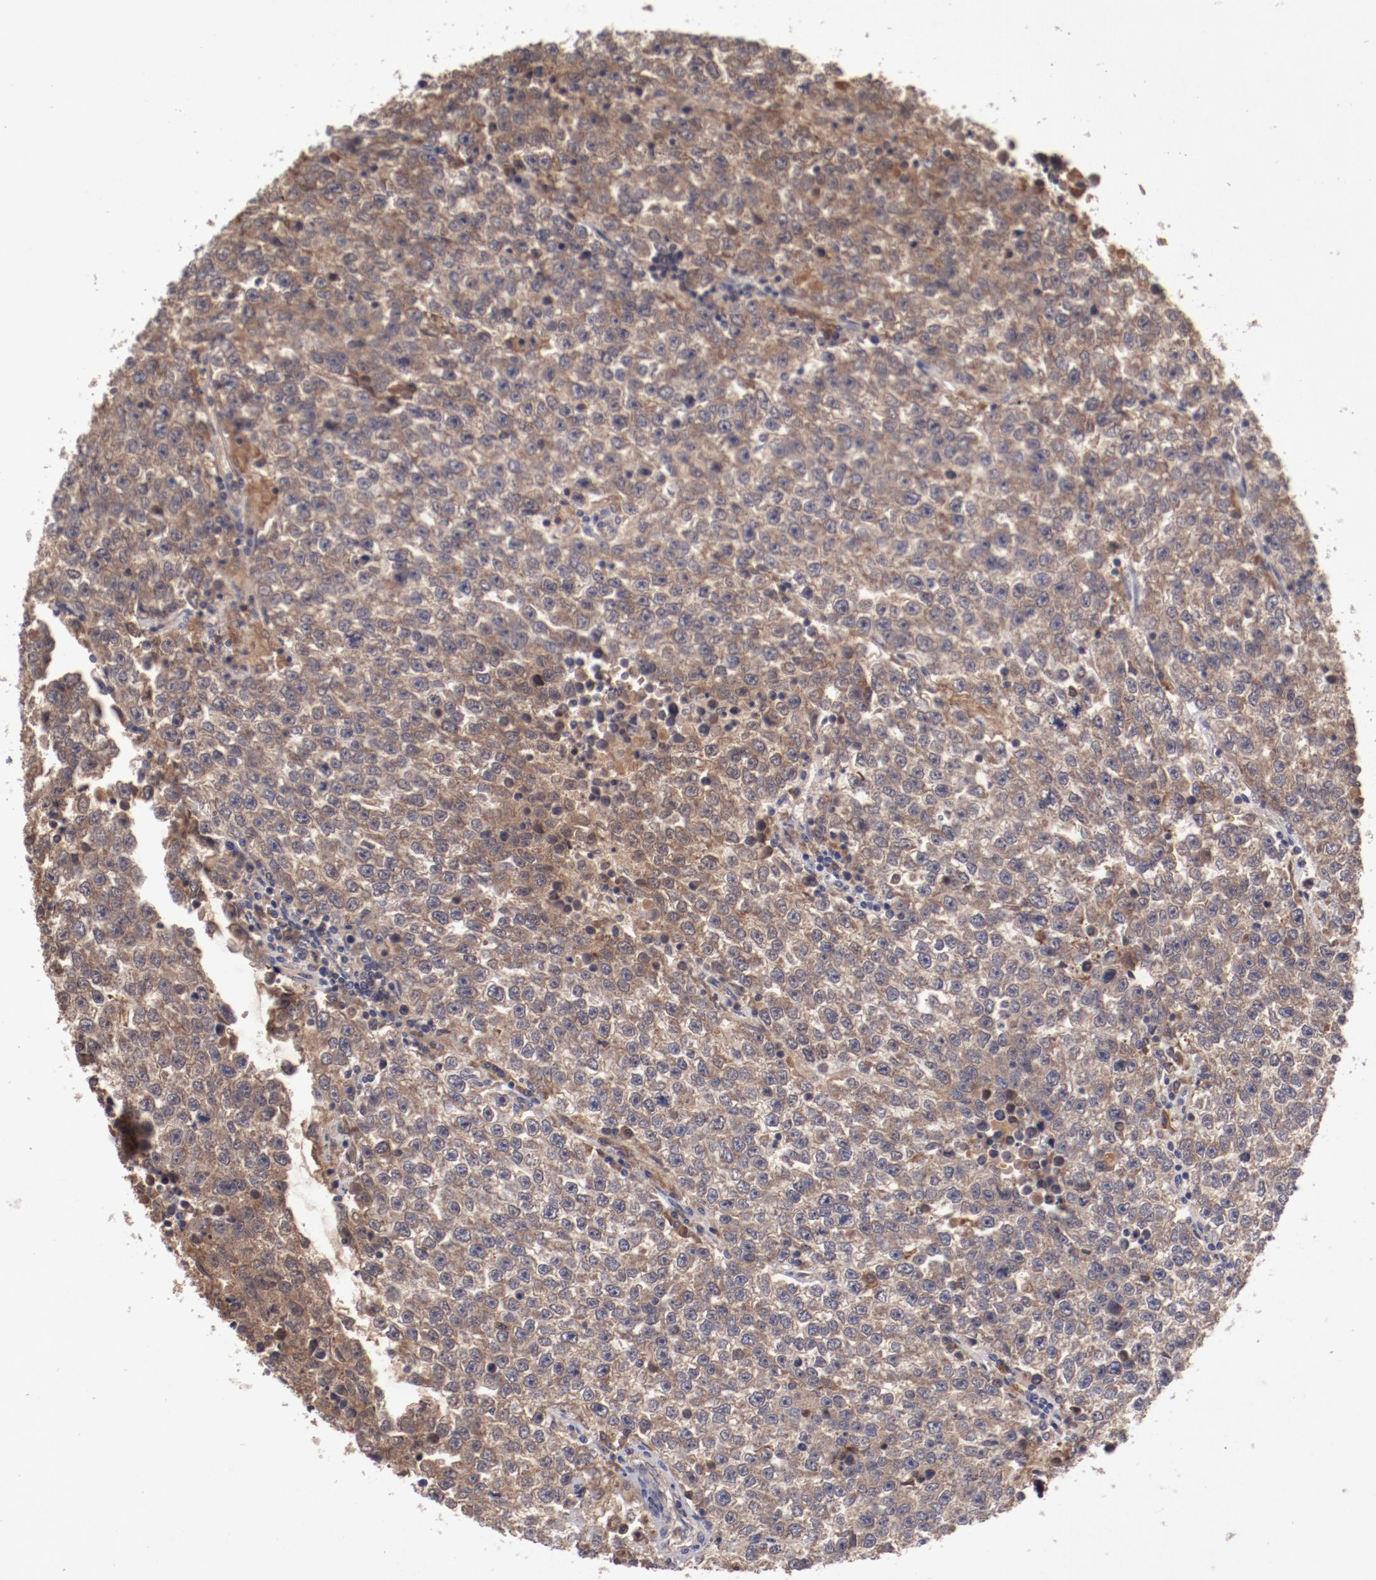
{"staining": {"intensity": "moderate", "quantity": ">75%", "location": "cytoplasmic/membranous"}, "tissue": "testis cancer", "cell_type": "Tumor cells", "image_type": "cancer", "snomed": [{"axis": "morphology", "description": "Seminoma, NOS"}, {"axis": "topography", "description": "Testis"}], "caption": "Moderate cytoplasmic/membranous expression for a protein is present in about >75% of tumor cells of testis seminoma using immunohistochemistry.", "gene": "CP", "patient": {"sex": "male", "age": 36}}